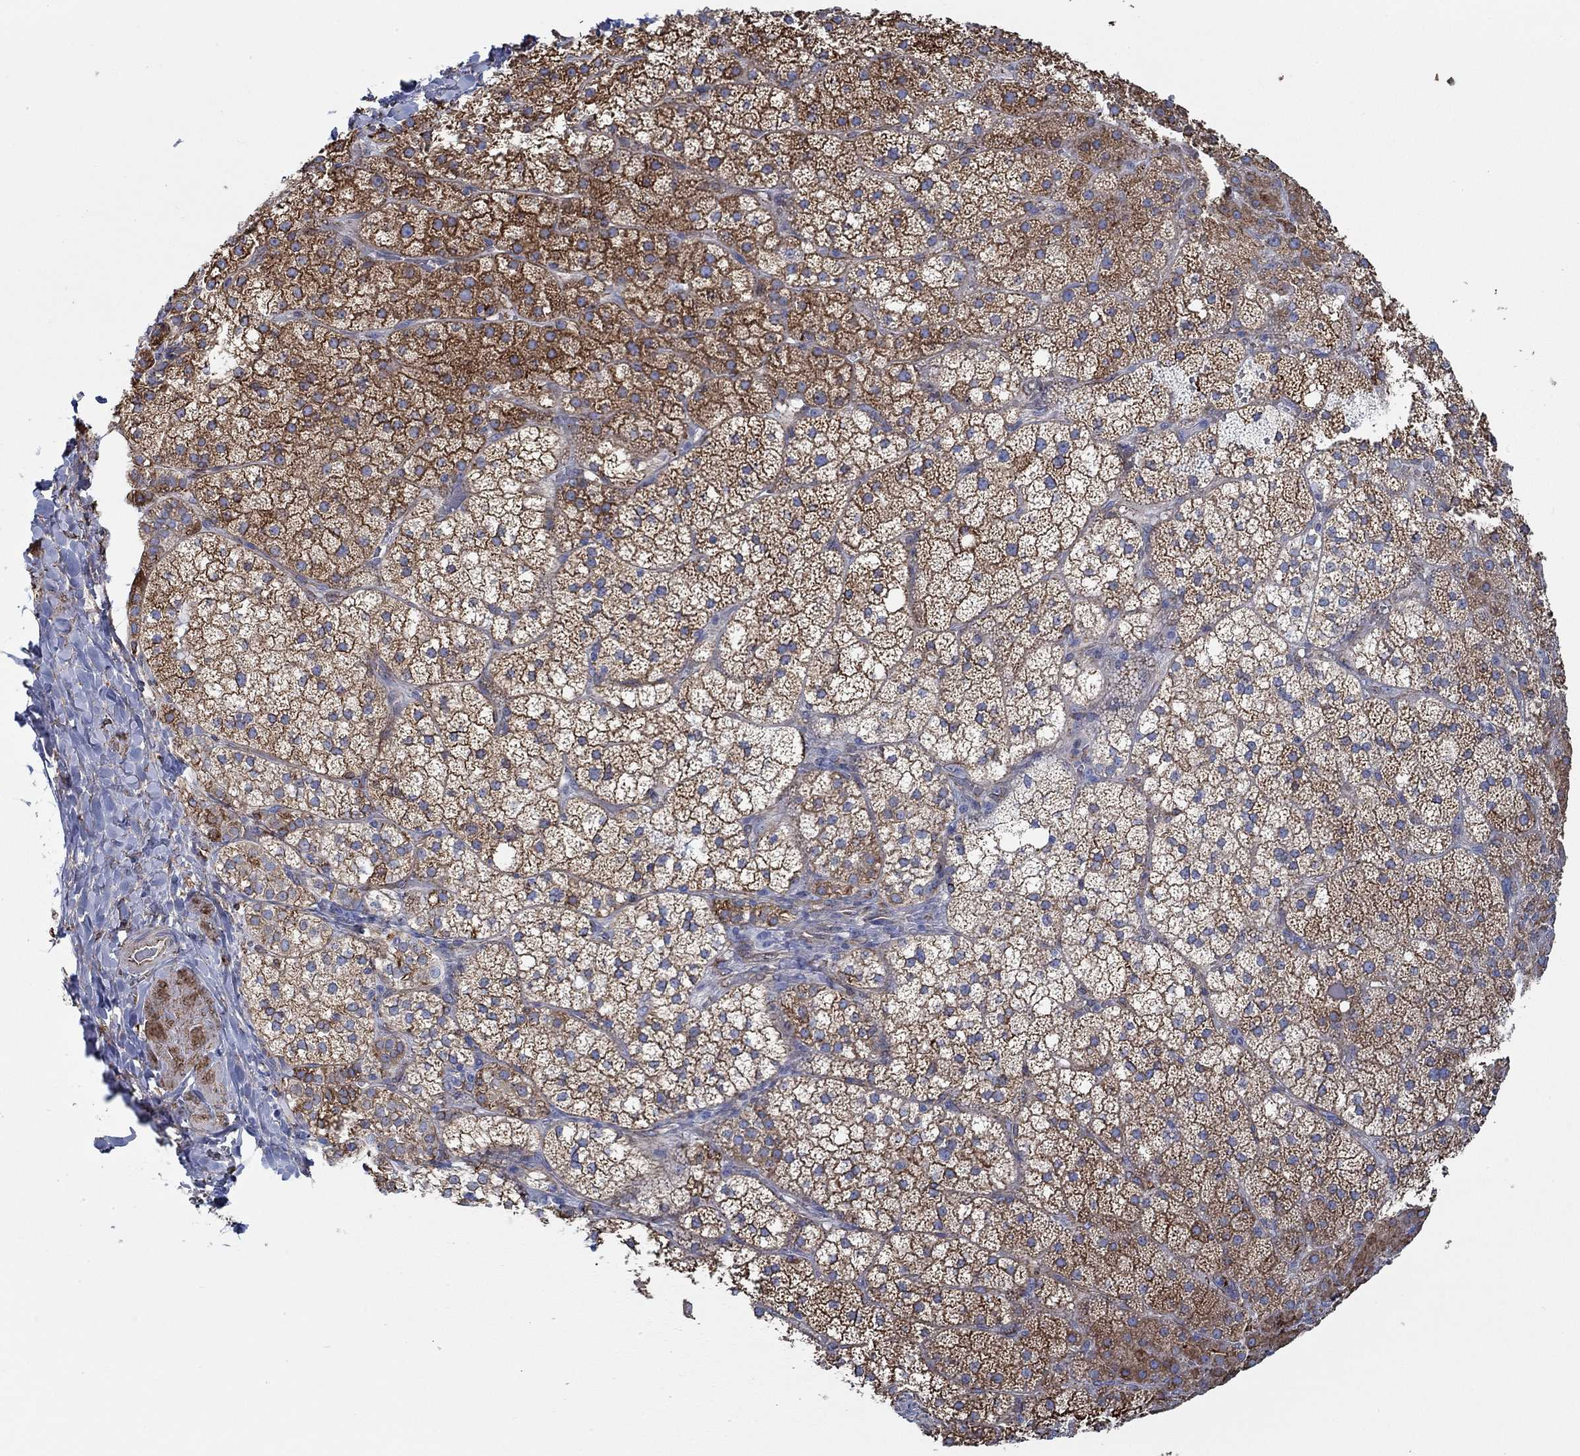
{"staining": {"intensity": "strong", "quantity": "25%-75%", "location": "cytoplasmic/membranous"}, "tissue": "adrenal gland", "cell_type": "Glandular cells", "image_type": "normal", "snomed": [{"axis": "morphology", "description": "Normal tissue, NOS"}, {"axis": "topography", "description": "Adrenal gland"}], "caption": "IHC photomicrograph of benign human adrenal gland stained for a protein (brown), which shows high levels of strong cytoplasmic/membranous positivity in approximately 25%-75% of glandular cells.", "gene": "STC2", "patient": {"sex": "male", "age": 53}}